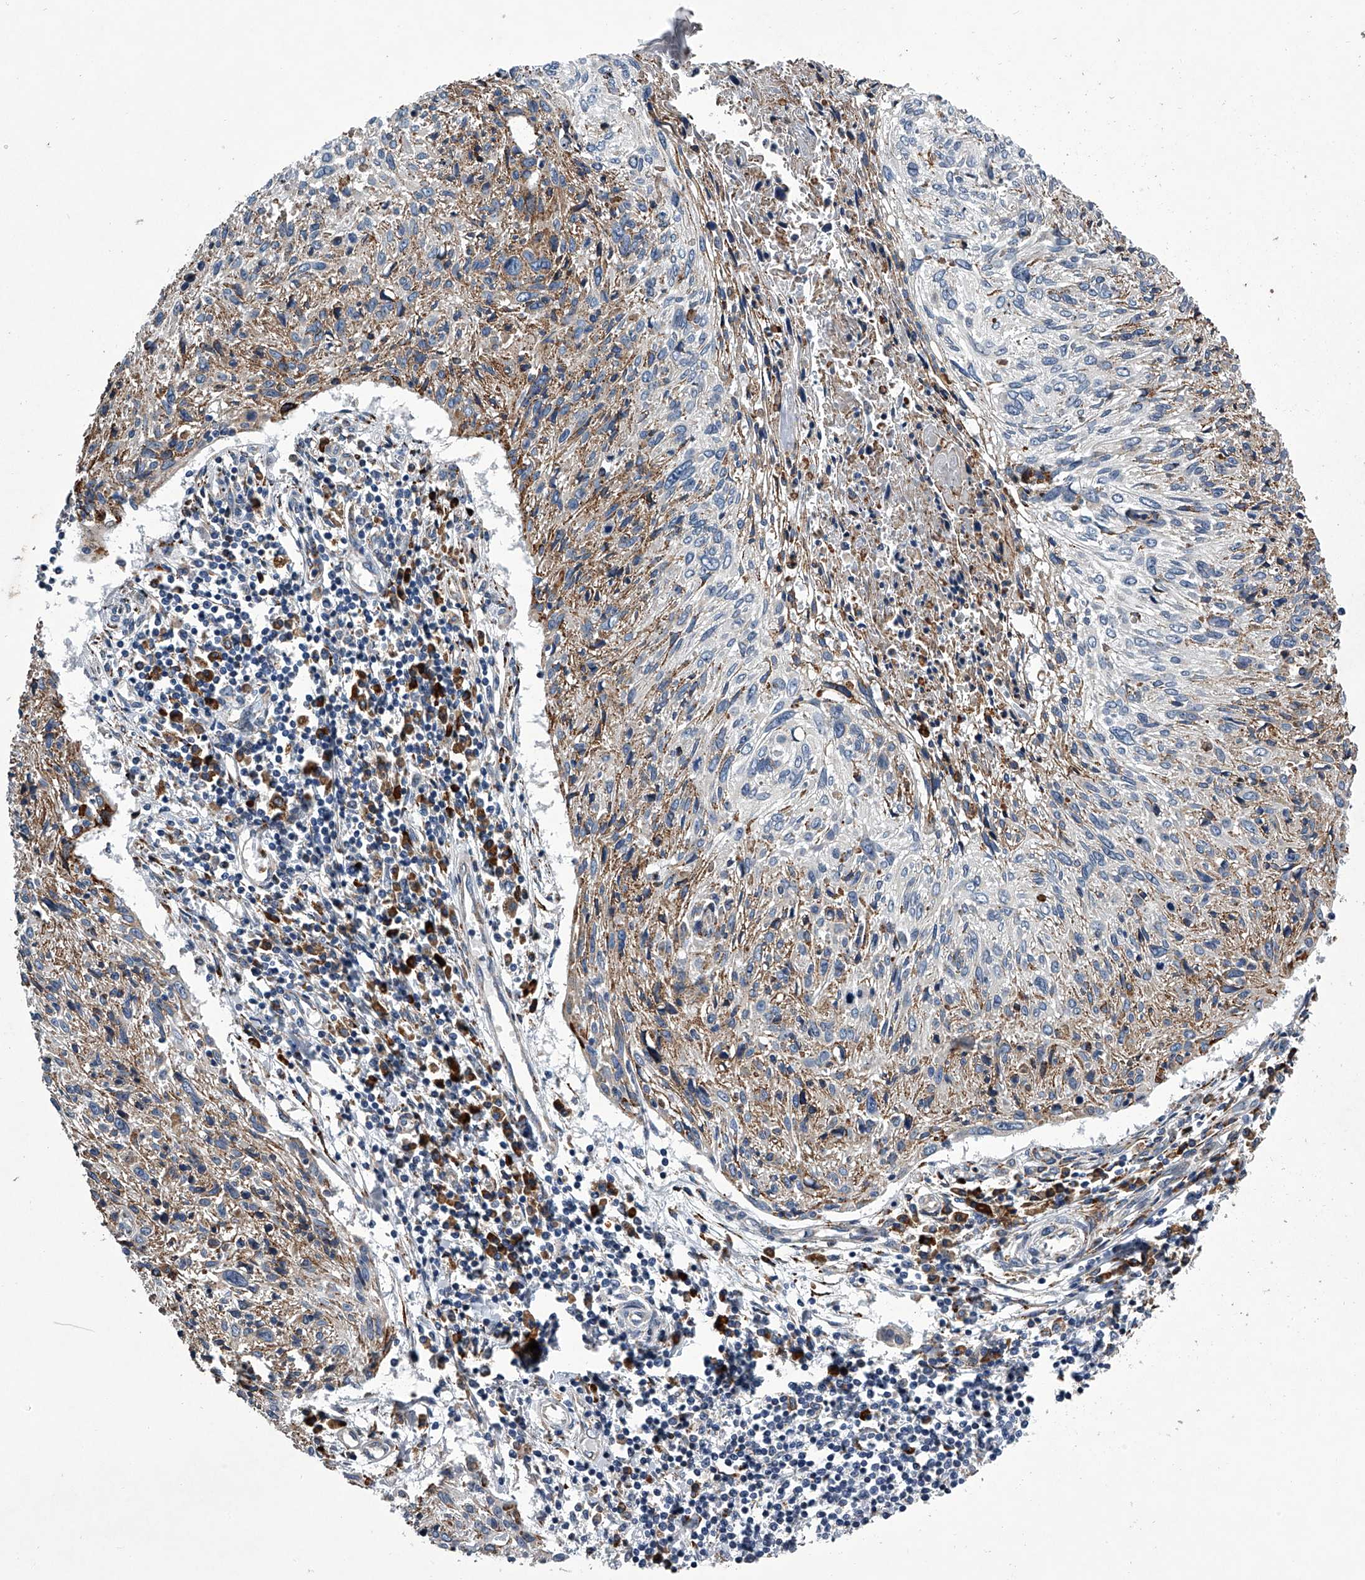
{"staining": {"intensity": "moderate", "quantity": "25%-75%", "location": "cytoplasmic/membranous"}, "tissue": "cervical cancer", "cell_type": "Tumor cells", "image_type": "cancer", "snomed": [{"axis": "morphology", "description": "Squamous cell carcinoma, NOS"}, {"axis": "topography", "description": "Cervix"}], "caption": "Tumor cells demonstrate medium levels of moderate cytoplasmic/membranous positivity in approximately 25%-75% of cells in human squamous cell carcinoma (cervical). (IHC, brightfield microscopy, high magnification).", "gene": "TMEM63C", "patient": {"sex": "female", "age": 51}}